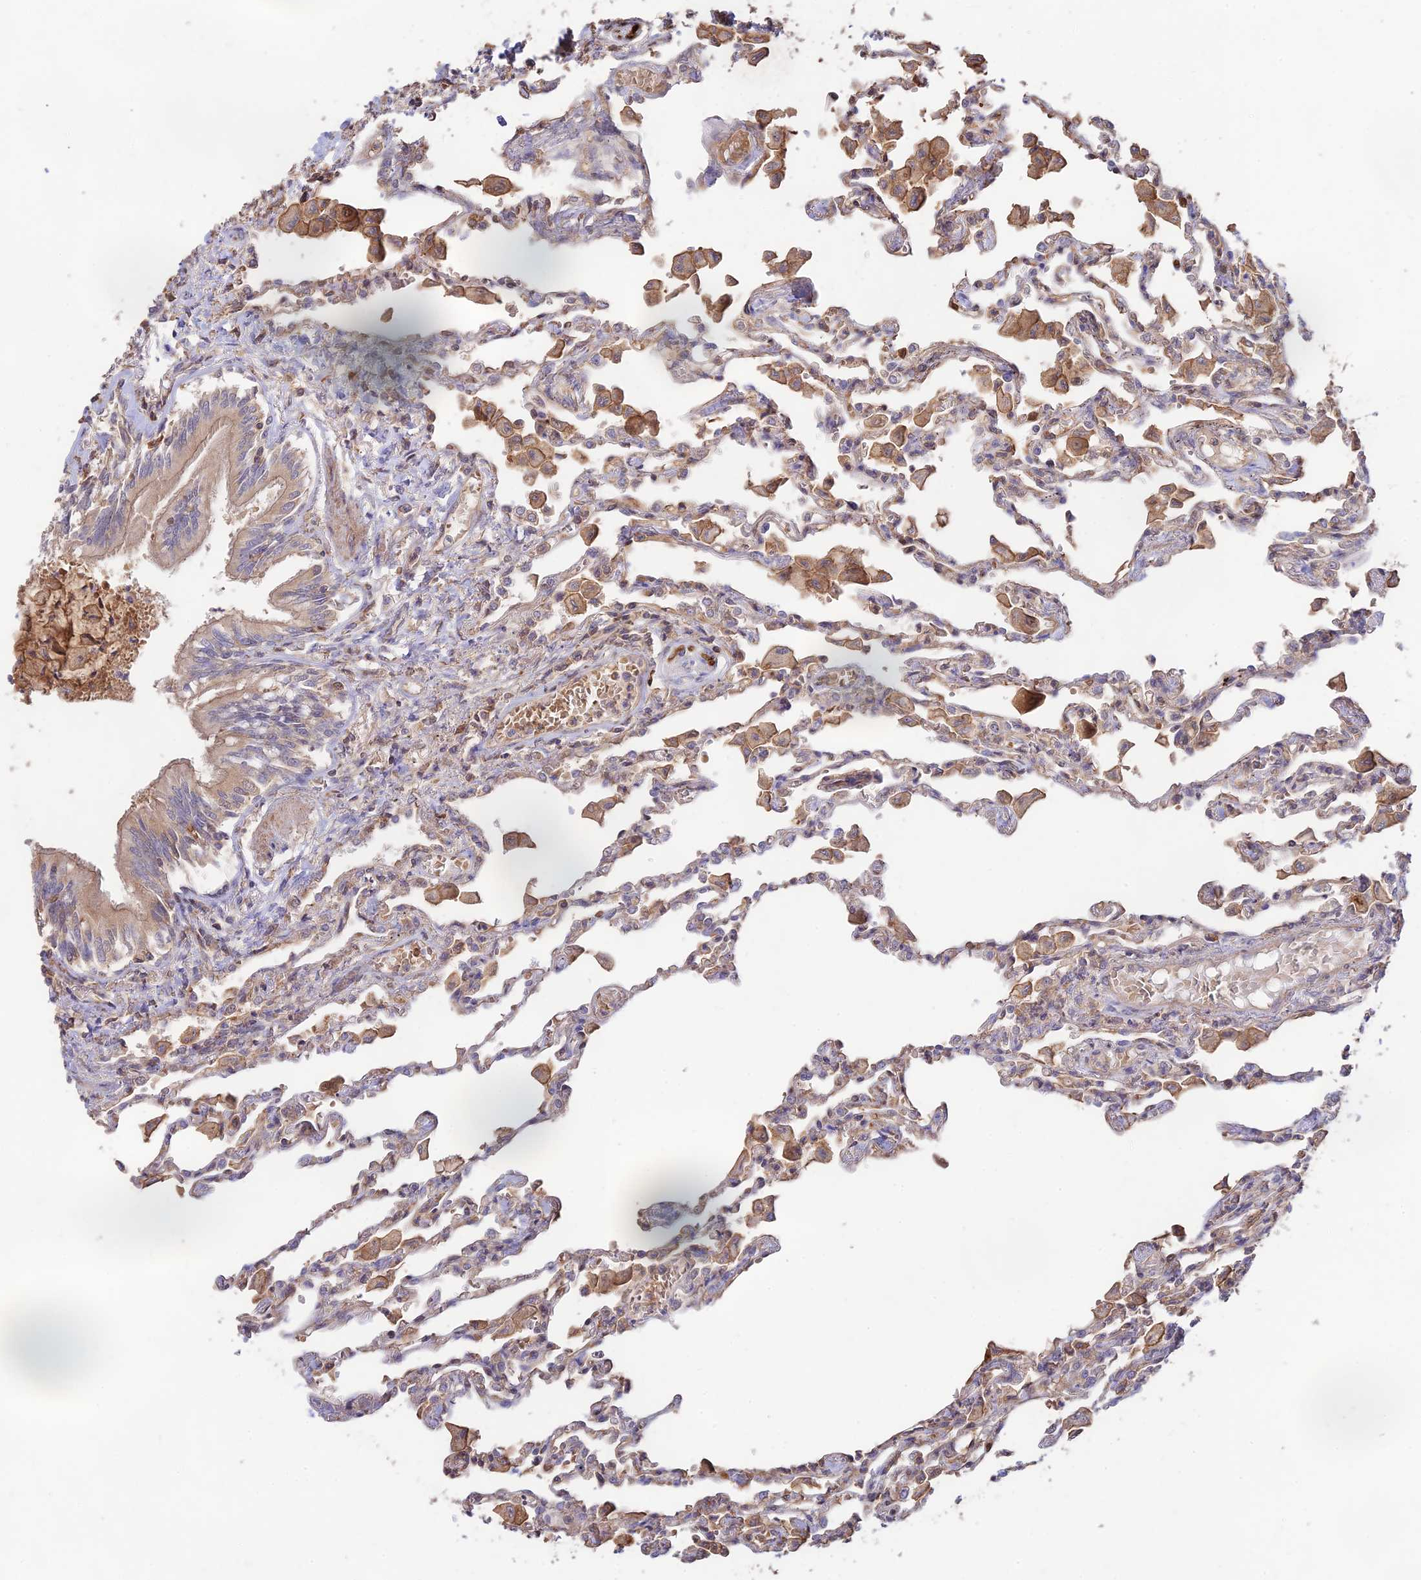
{"staining": {"intensity": "weak", "quantity": "25%-75%", "location": "cytoplasmic/membranous,nuclear"}, "tissue": "lung", "cell_type": "Alveolar cells", "image_type": "normal", "snomed": [{"axis": "morphology", "description": "Normal tissue, NOS"}, {"axis": "topography", "description": "Bronchus"}, {"axis": "topography", "description": "Lung"}], "caption": "The photomicrograph exhibits staining of unremarkable lung, revealing weak cytoplasmic/membranous,nuclear protein expression (brown color) within alveolar cells. The staining was performed using DAB (3,3'-diaminobenzidine) to visualize the protein expression in brown, while the nuclei were stained in blue with hematoxylin (Magnification: 20x).", "gene": "CLCF1", "patient": {"sex": "female", "age": 49}}